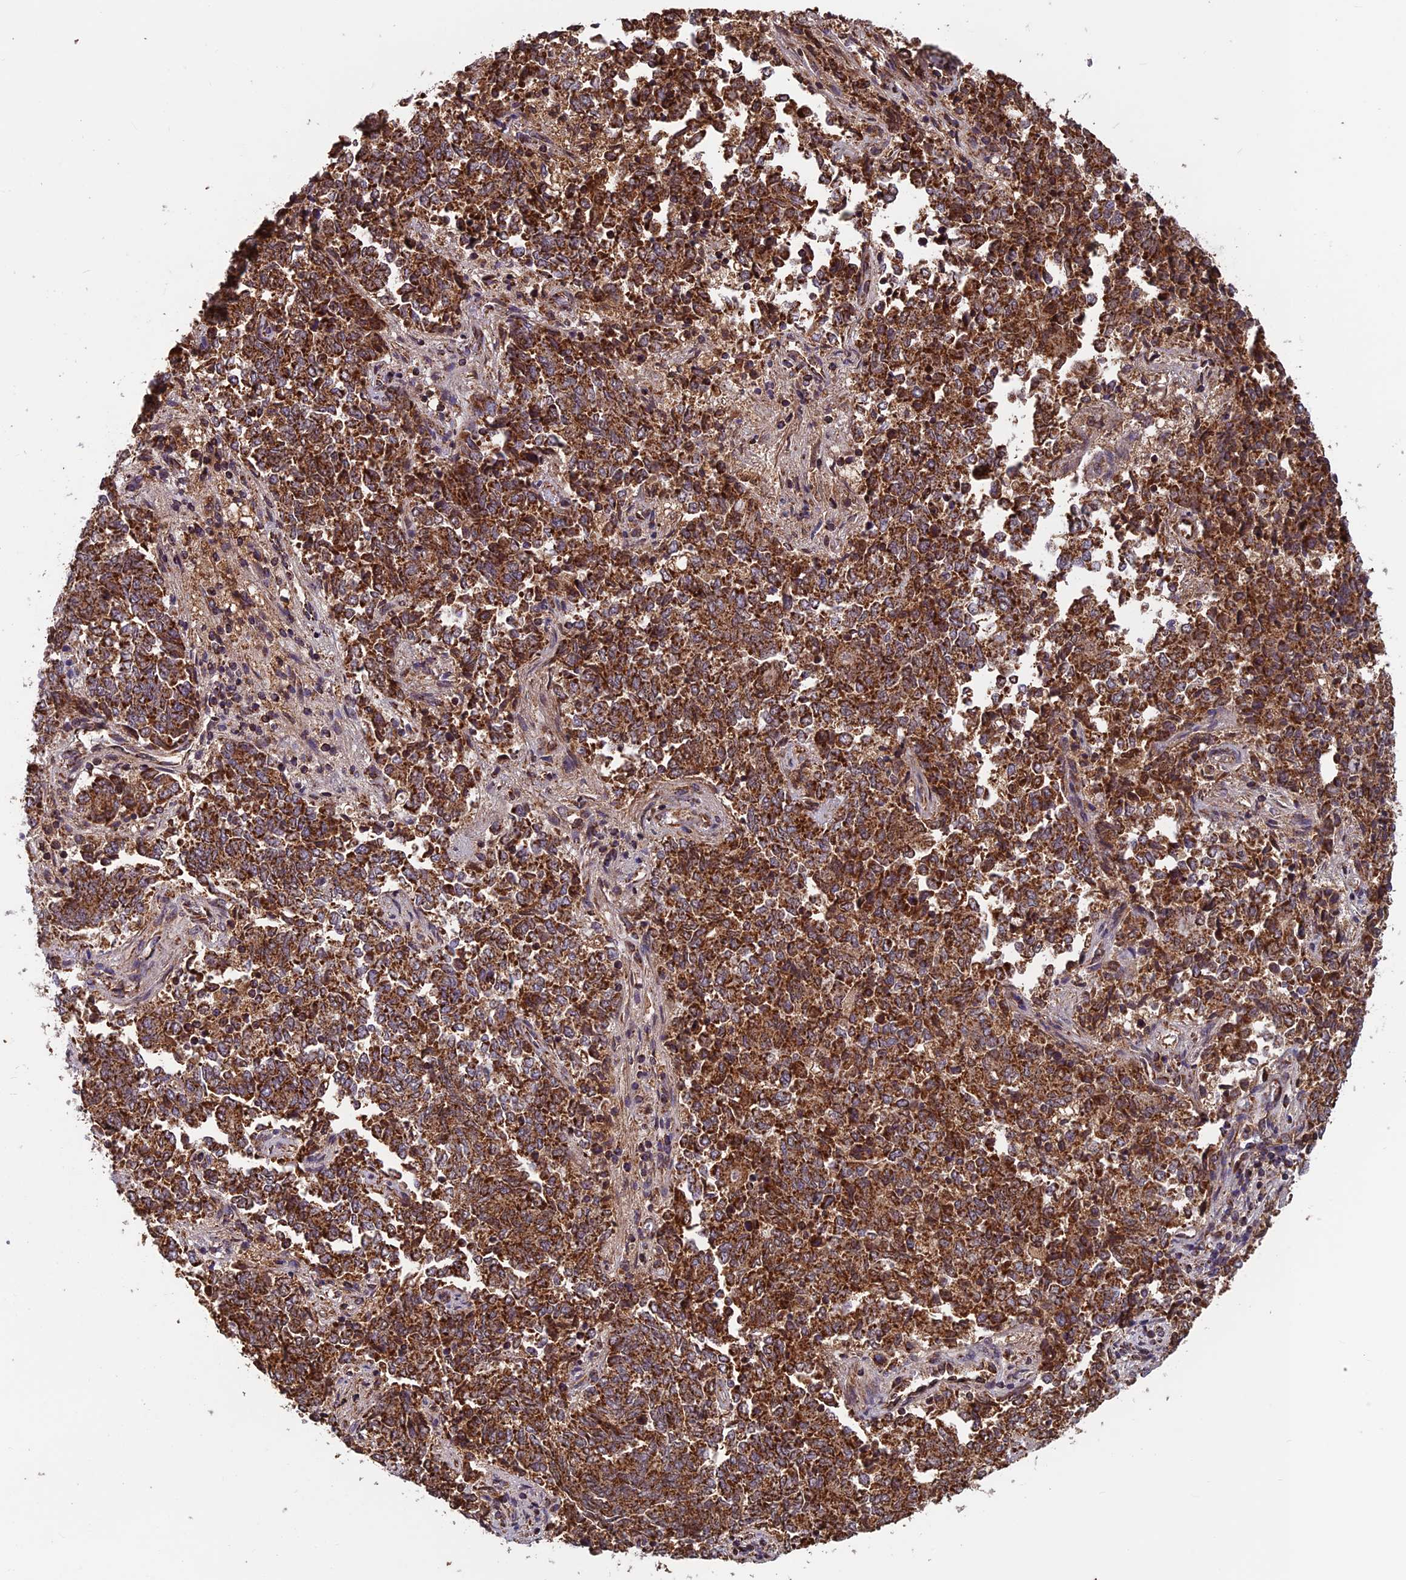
{"staining": {"intensity": "strong", "quantity": ">75%", "location": "cytoplasmic/membranous"}, "tissue": "endometrial cancer", "cell_type": "Tumor cells", "image_type": "cancer", "snomed": [{"axis": "morphology", "description": "Adenocarcinoma, NOS"}, {"axis": "topography", "description": "Endometrium"}], "caption": "Adenocarcinoma (endometrial) stained with DAB immunohistochemistry (IHC) reveals high levels of strong cytoplasmic/membranous positivity in approximately >75% of tumor cells.", "gene": "CCDC15", "patient": {"sex": "female", "age": 80}}